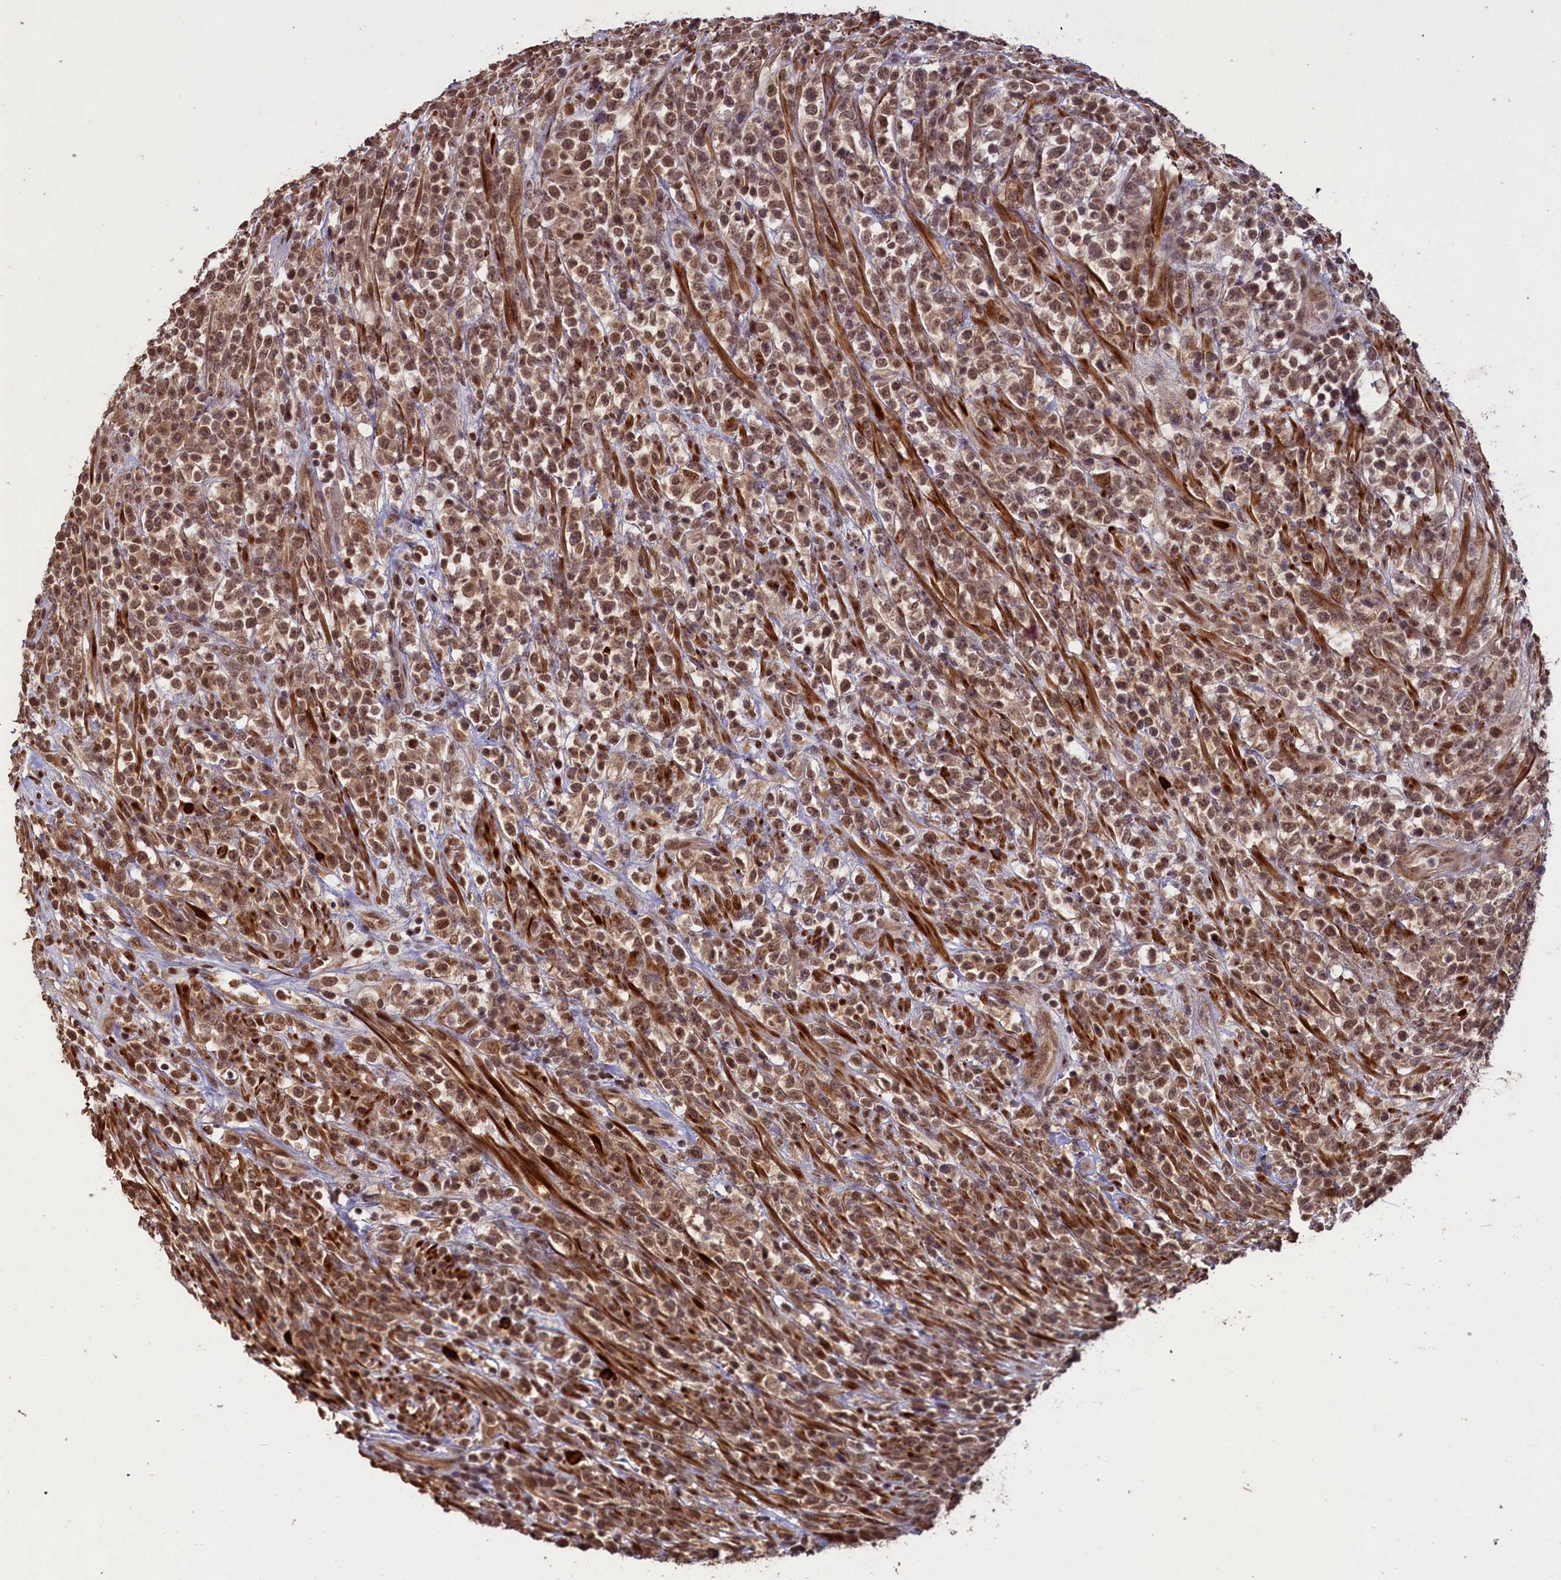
{"staining": {"intensity": "moderate", "quantity": ">75%", "location": "nuclear"}, "tissue": "lymphoma", "cell_type": "Tumor cells", "image_type": "cancer", "snomed": [{"axis": "morphology", "description": "Malignant lymphoma, non-Hodgkin's type, High grade"}, {"axis": "topography", "description": "Colon"}], "caption": "IHC histopathology image of malignant lymphoma, non-Hodgkin's type (high-grade) stained for a protein (brown), which exhibits medium levels of moderate nuclear positivity in approximately >75% of tumor cells.", "gene": "NAE1", "patient": {"sex": "female", "age": 53}}